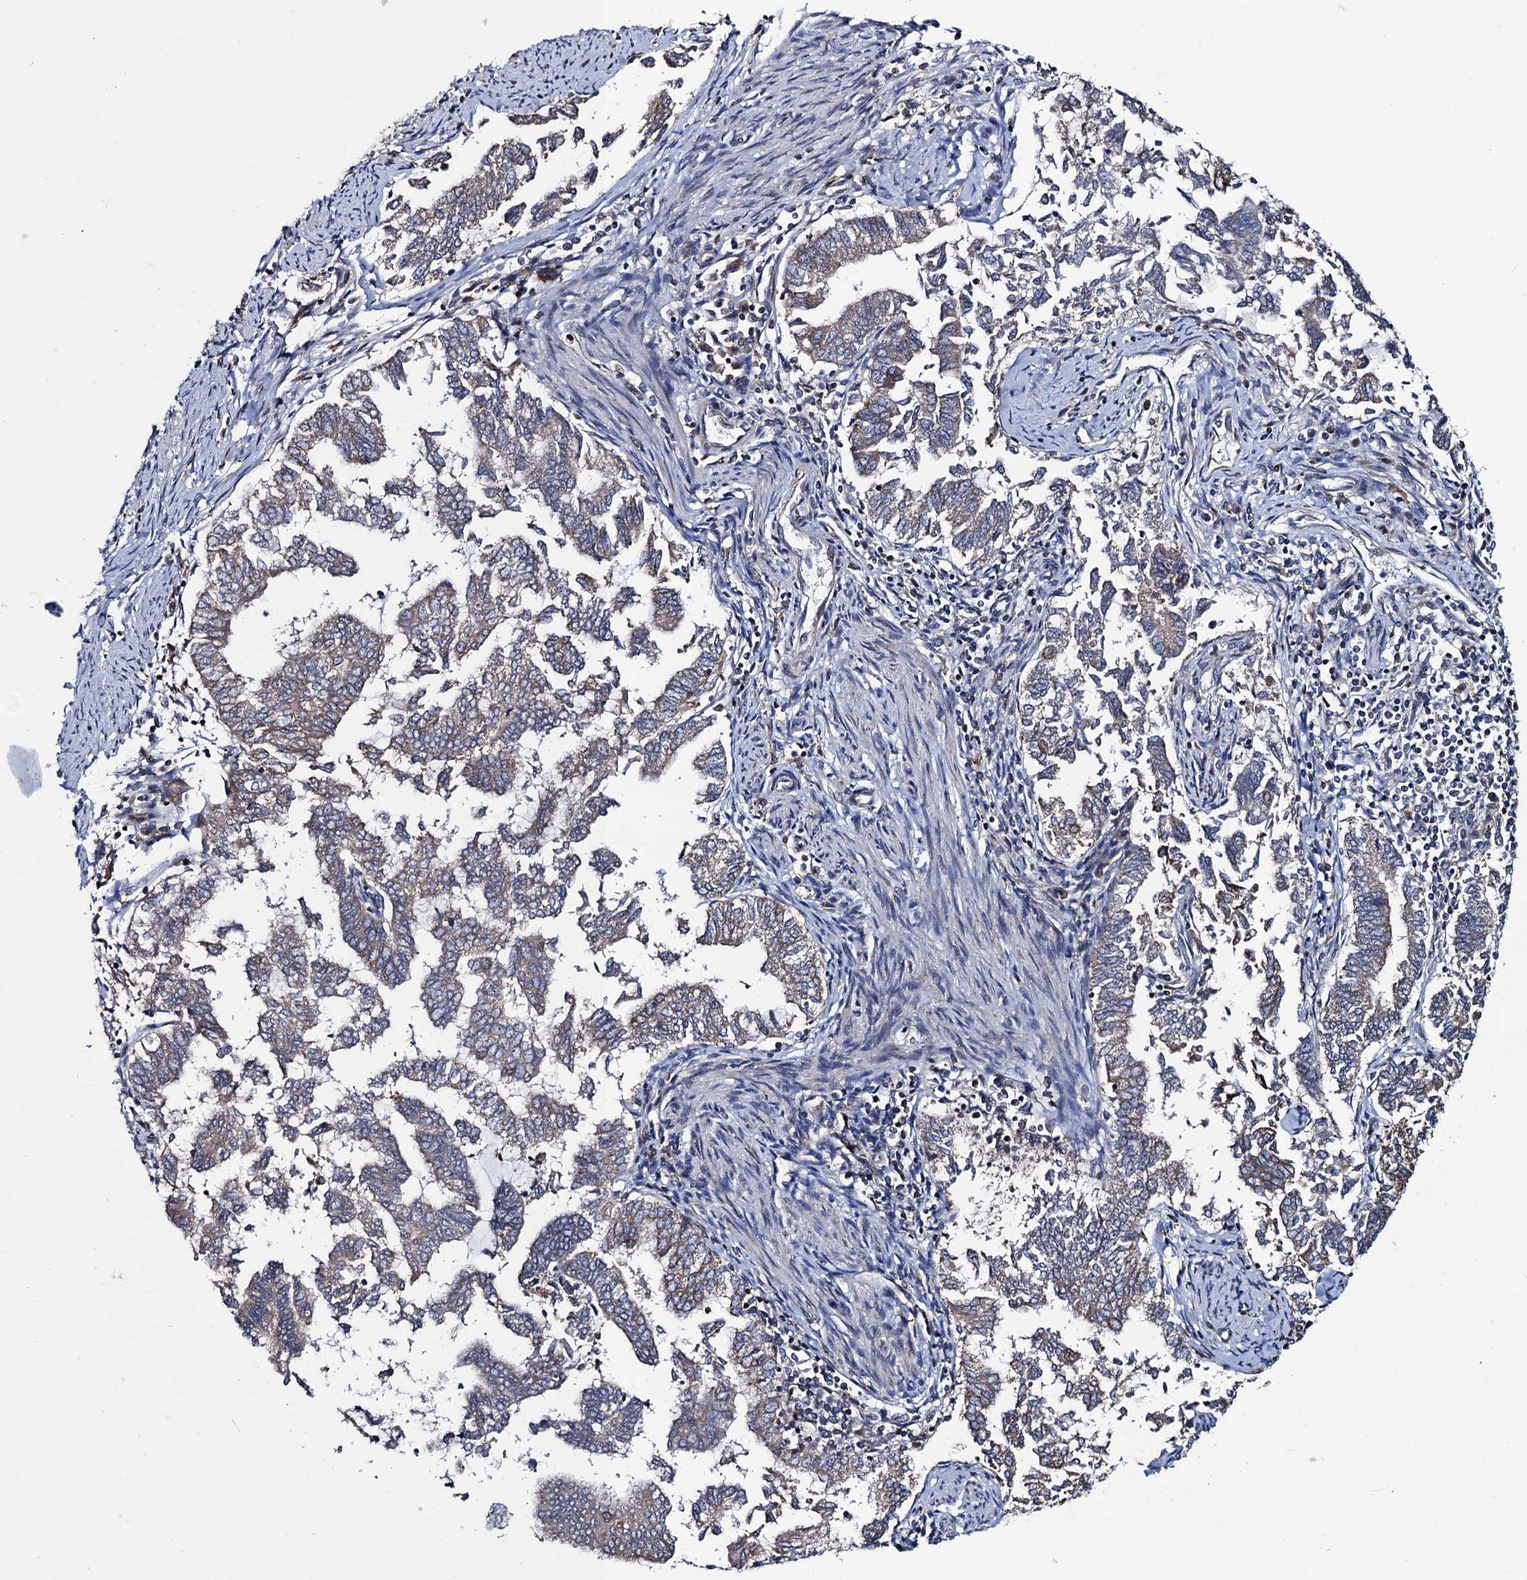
{"staining": {"intensity": "weak", "quantity": "<25%", "location": "cytoplasmic/membranous"}, "tissue": "endometrial cancer", "cell_type": "Tumor cells", "image_type": "cancer", "snomed": [{"axis": "morphology", "description": "Adenocarcinoma, NOS"}, {"axis": "topography", "description": "Endometrium"}], "caption": "Micrograph shows no protein staining in tumor cells of endometrial adenocarcinoma tissue. (Brightfield microscopy of DAB (3,3'-diaminobenzidine) IHC at high magnification).", "gene": "CCDC102A", "patient": {"sex": "female", "age": 79}}